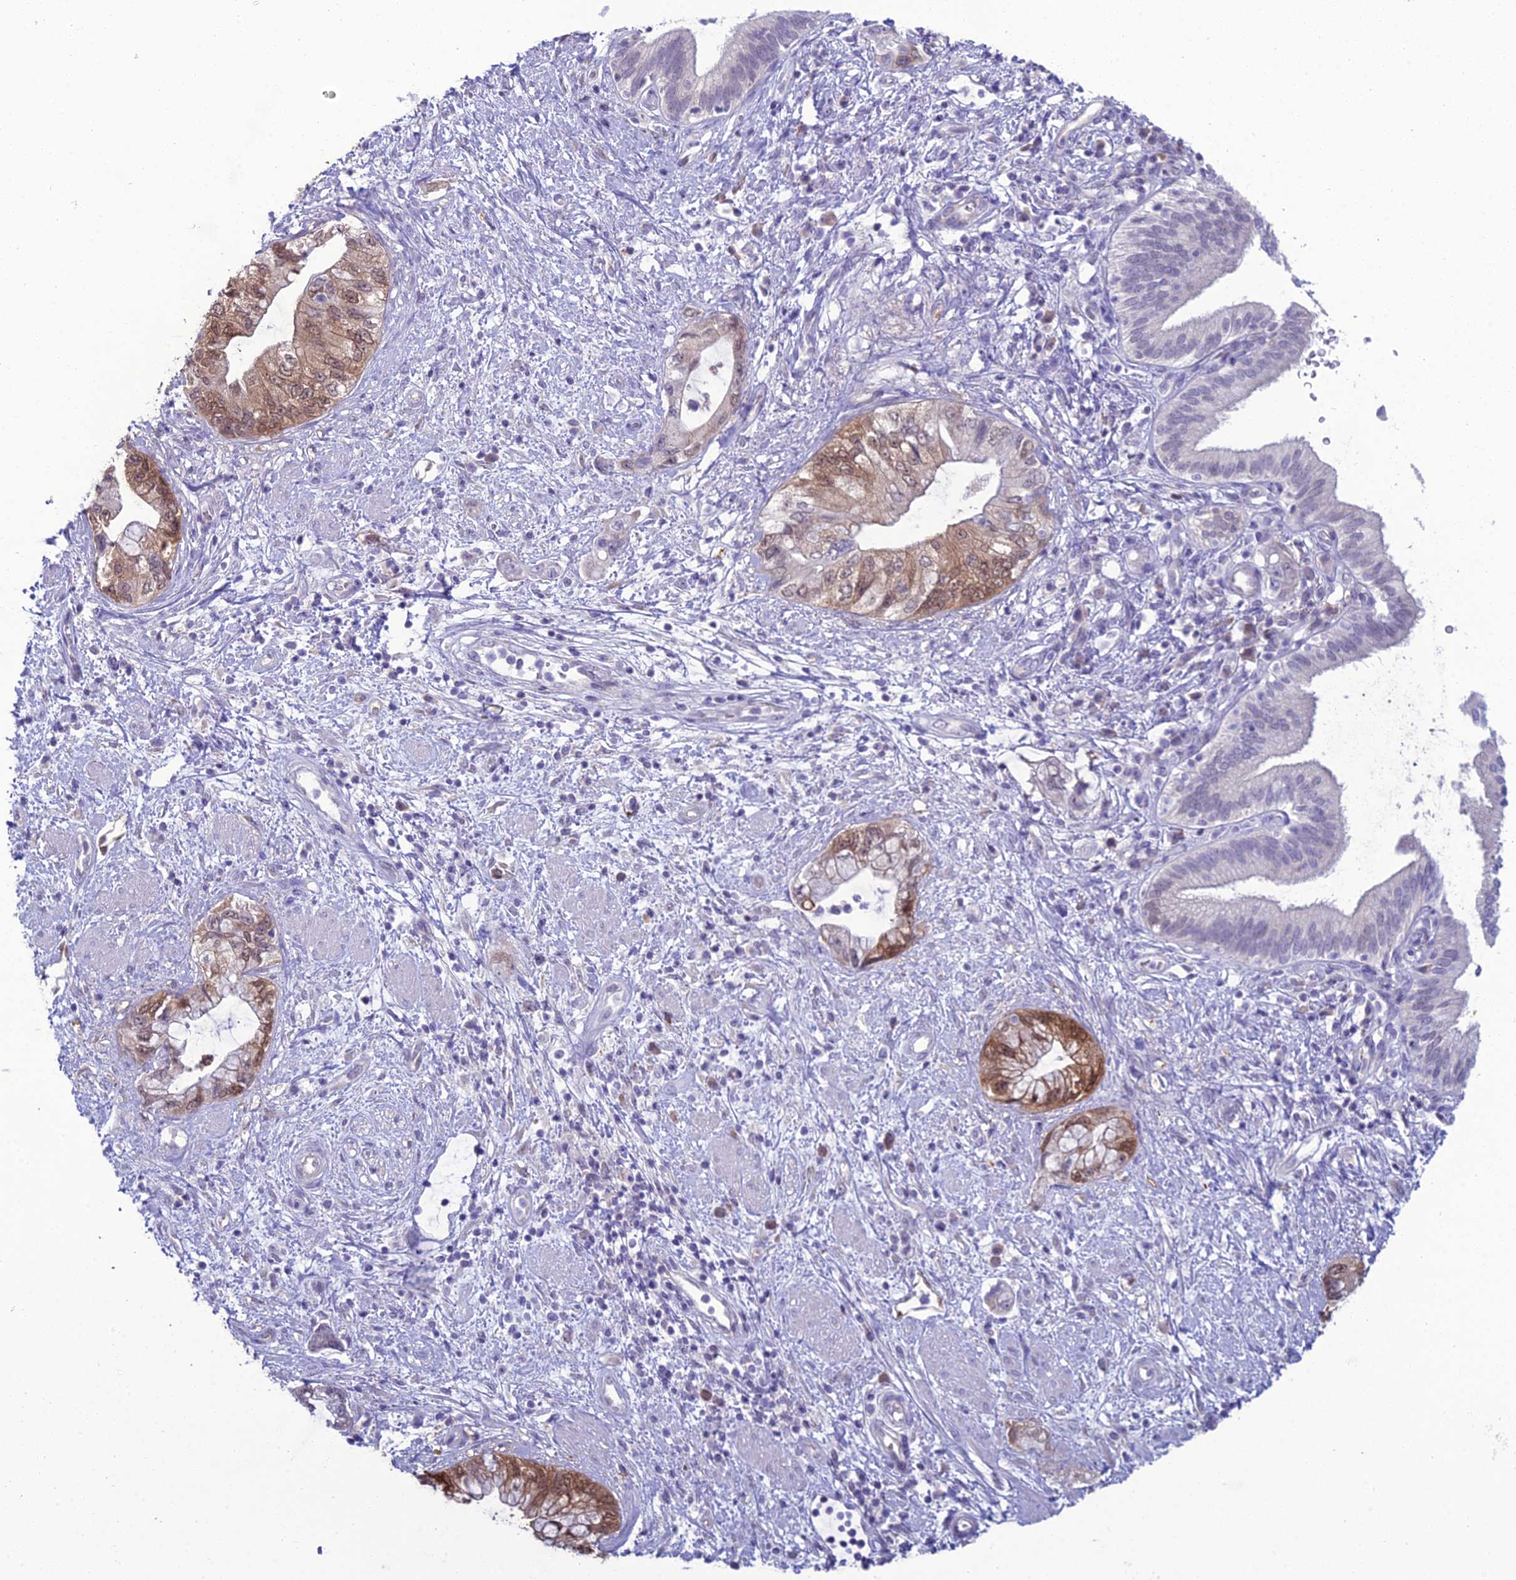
{"staining": {"intensity": "moderate", "quantity": "<25%", "location": "cytoplasmic/membranous,nuclear"}, "tissue": "pancreatic cancer", "cell_type": "Tumor cells", "image_type": "cancer", "snomed": [{"axis": "morphology", "description": "Adenocarcinoma, NOS"}, {"axis": "topography", "description": "Pancreas"}], "caption": "Immunohistochemistry (IHC) image of neoplastic tissue: human pancreatic cancer stained using immunohistochemistry (IHC) displays low levels of moderate protein expression localized specifically in the cytoplasmic/membranous and nuclear of tumor cells, appearing as a cytoplasmic/membranous and nuclear brown color.", "gene": "GNPNAT1", "patient": {"sex": "female", "age": 73}}